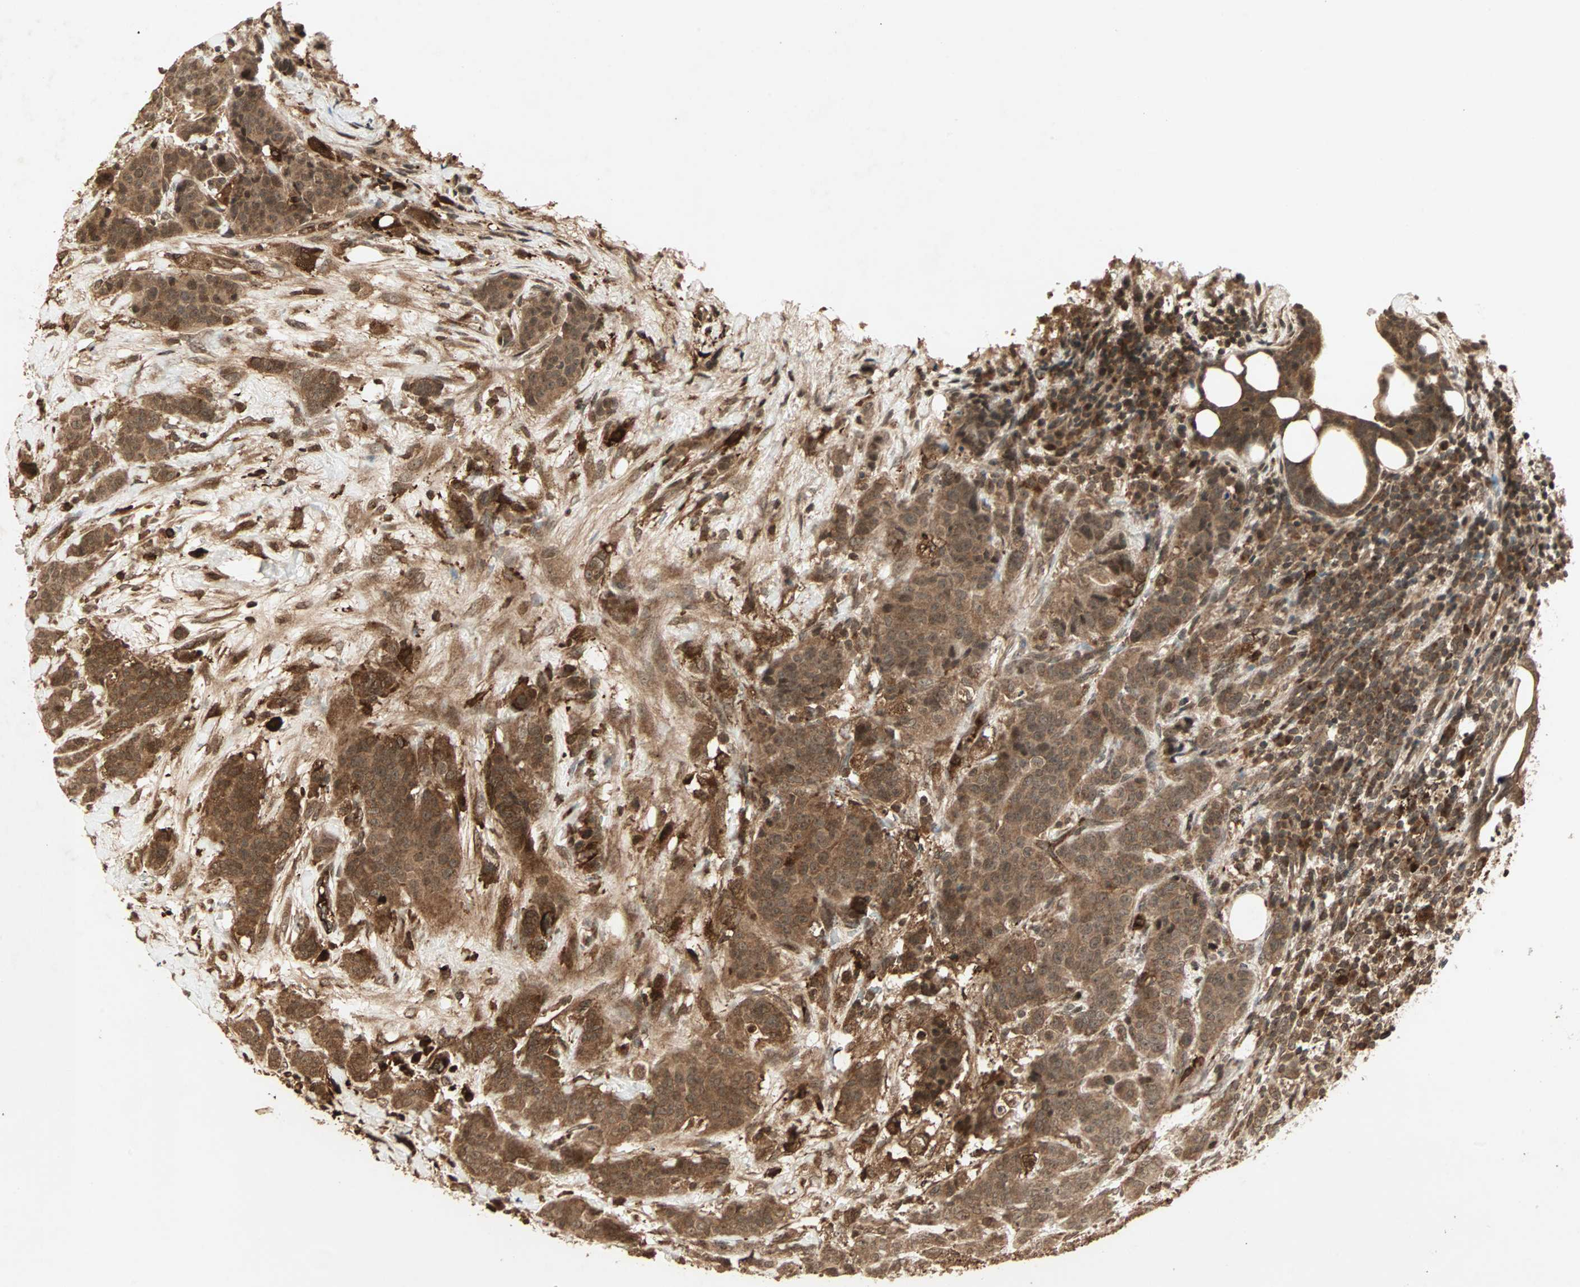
{"staining": {"intensity": "strong", "quantity": ">75%", "location": "cytoplasmic/membranous"}, "tissue": "breast cancer", "cell_type": "Tumor cells", "image_type": "cancer", "snomed": [{"axis": "morphology", "description": "Duct carcinoma"}, {"axis": "topography", "description": "Breast"}], "caption": "Breast infiltrating ductal carcinoma was stained to show a protein in brown. There is high levels of strong cytoplasmic/membranous expression in approximately >75% of tumor cells.", "gene": "RFFL", "patient": {"sex": "female", "age": 40}}